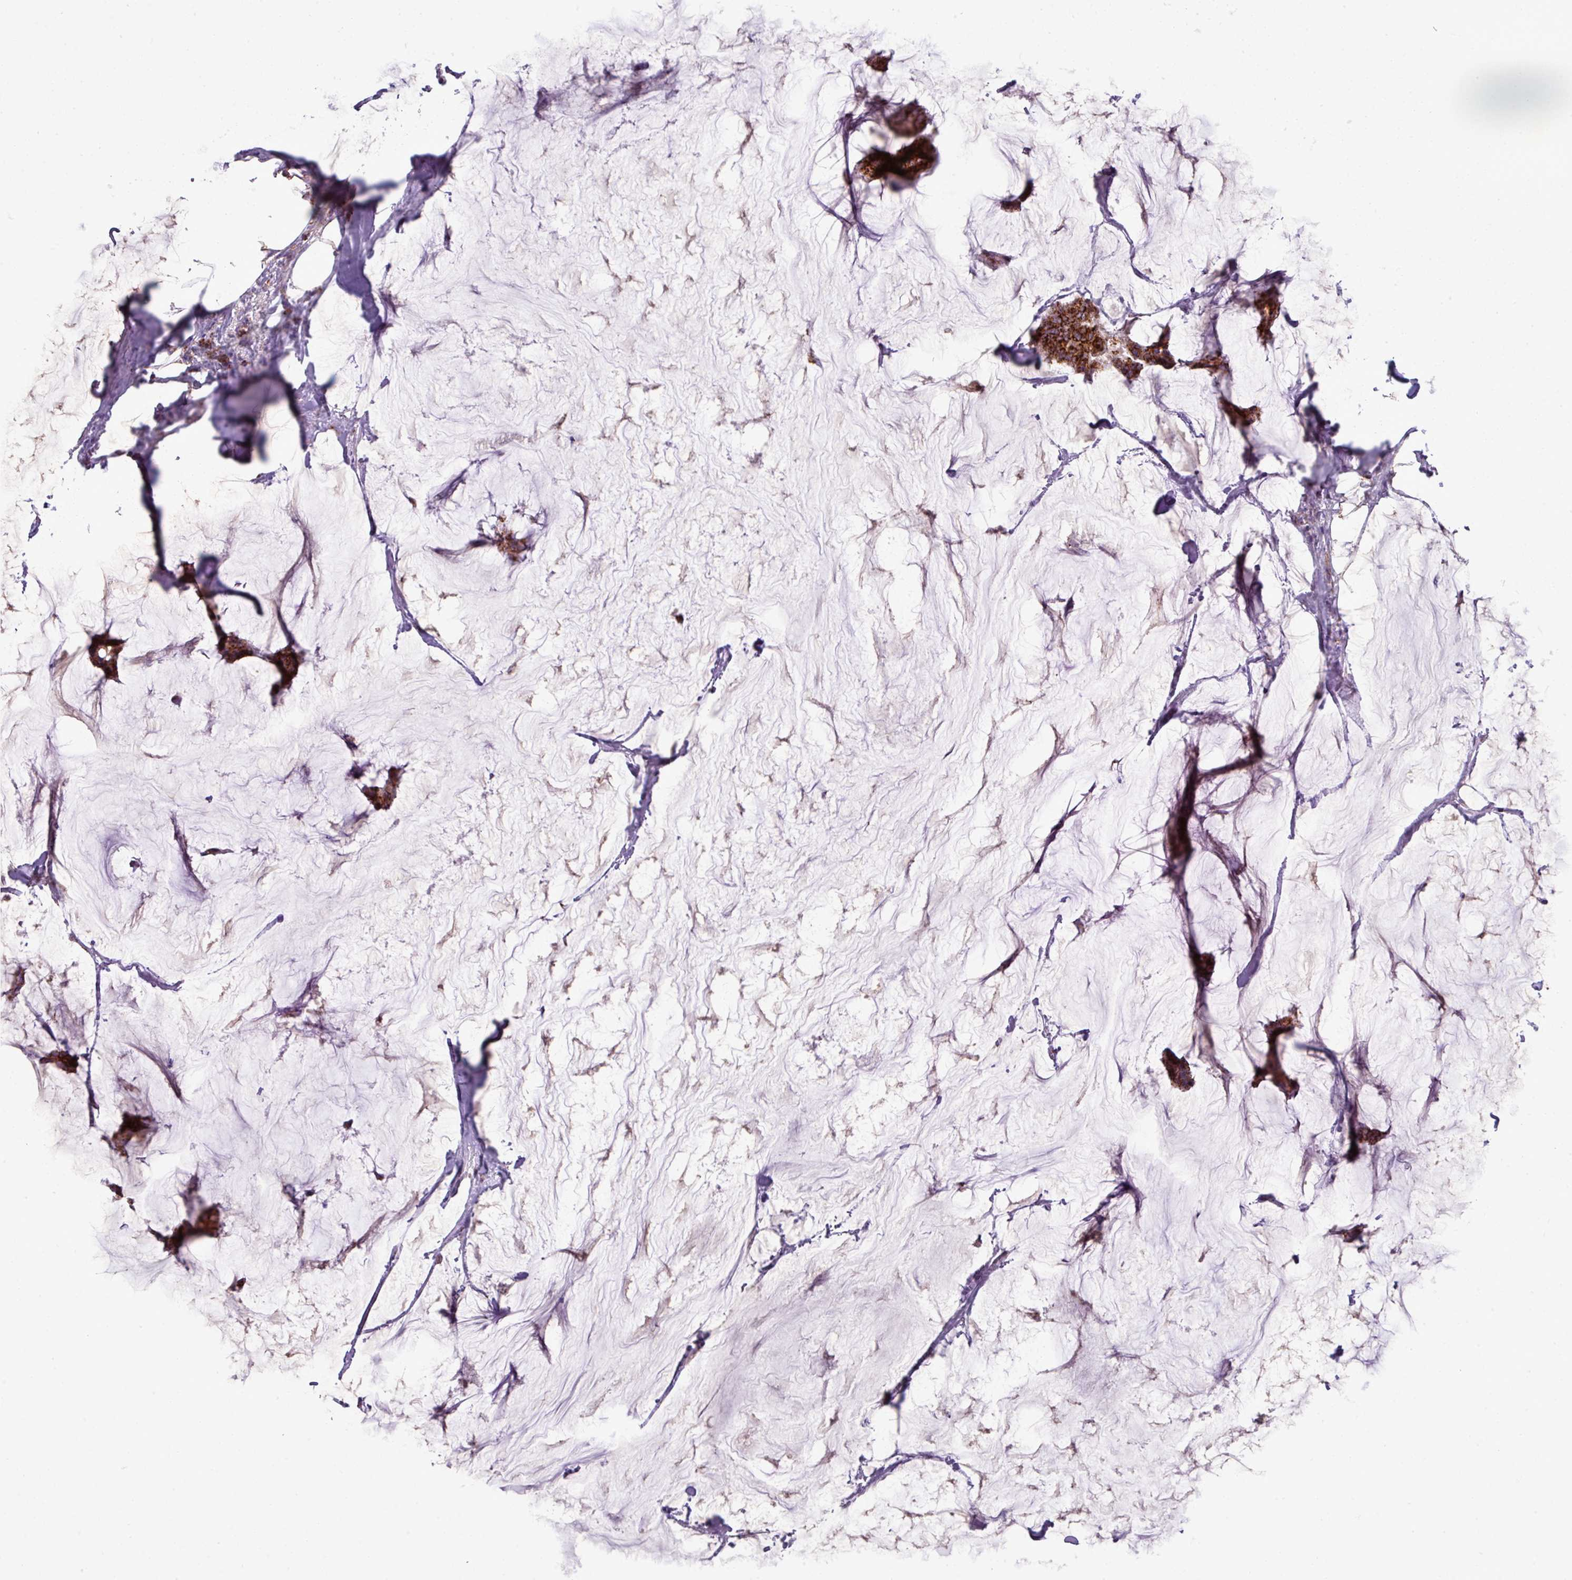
{"staining": {"intensity": "strong", "quantity": ">75%", "location": "cytoplasmic/membranous"}, "tissue": "breast cancer", "cell_type": "Tumor cells", "image_type": "cancer", "snomed": [{"axis": "morphology", "description": "Duct carcinoma"}, {"axis": "topography", "description": "Breast"}], "caption": "Human breast cancer (intraductal carcinoma) stained with a protein marker demonstrates strong staining in tumor cells.", "gene": "ZNF81", "patient": {"sex": "female", "age": 93}}